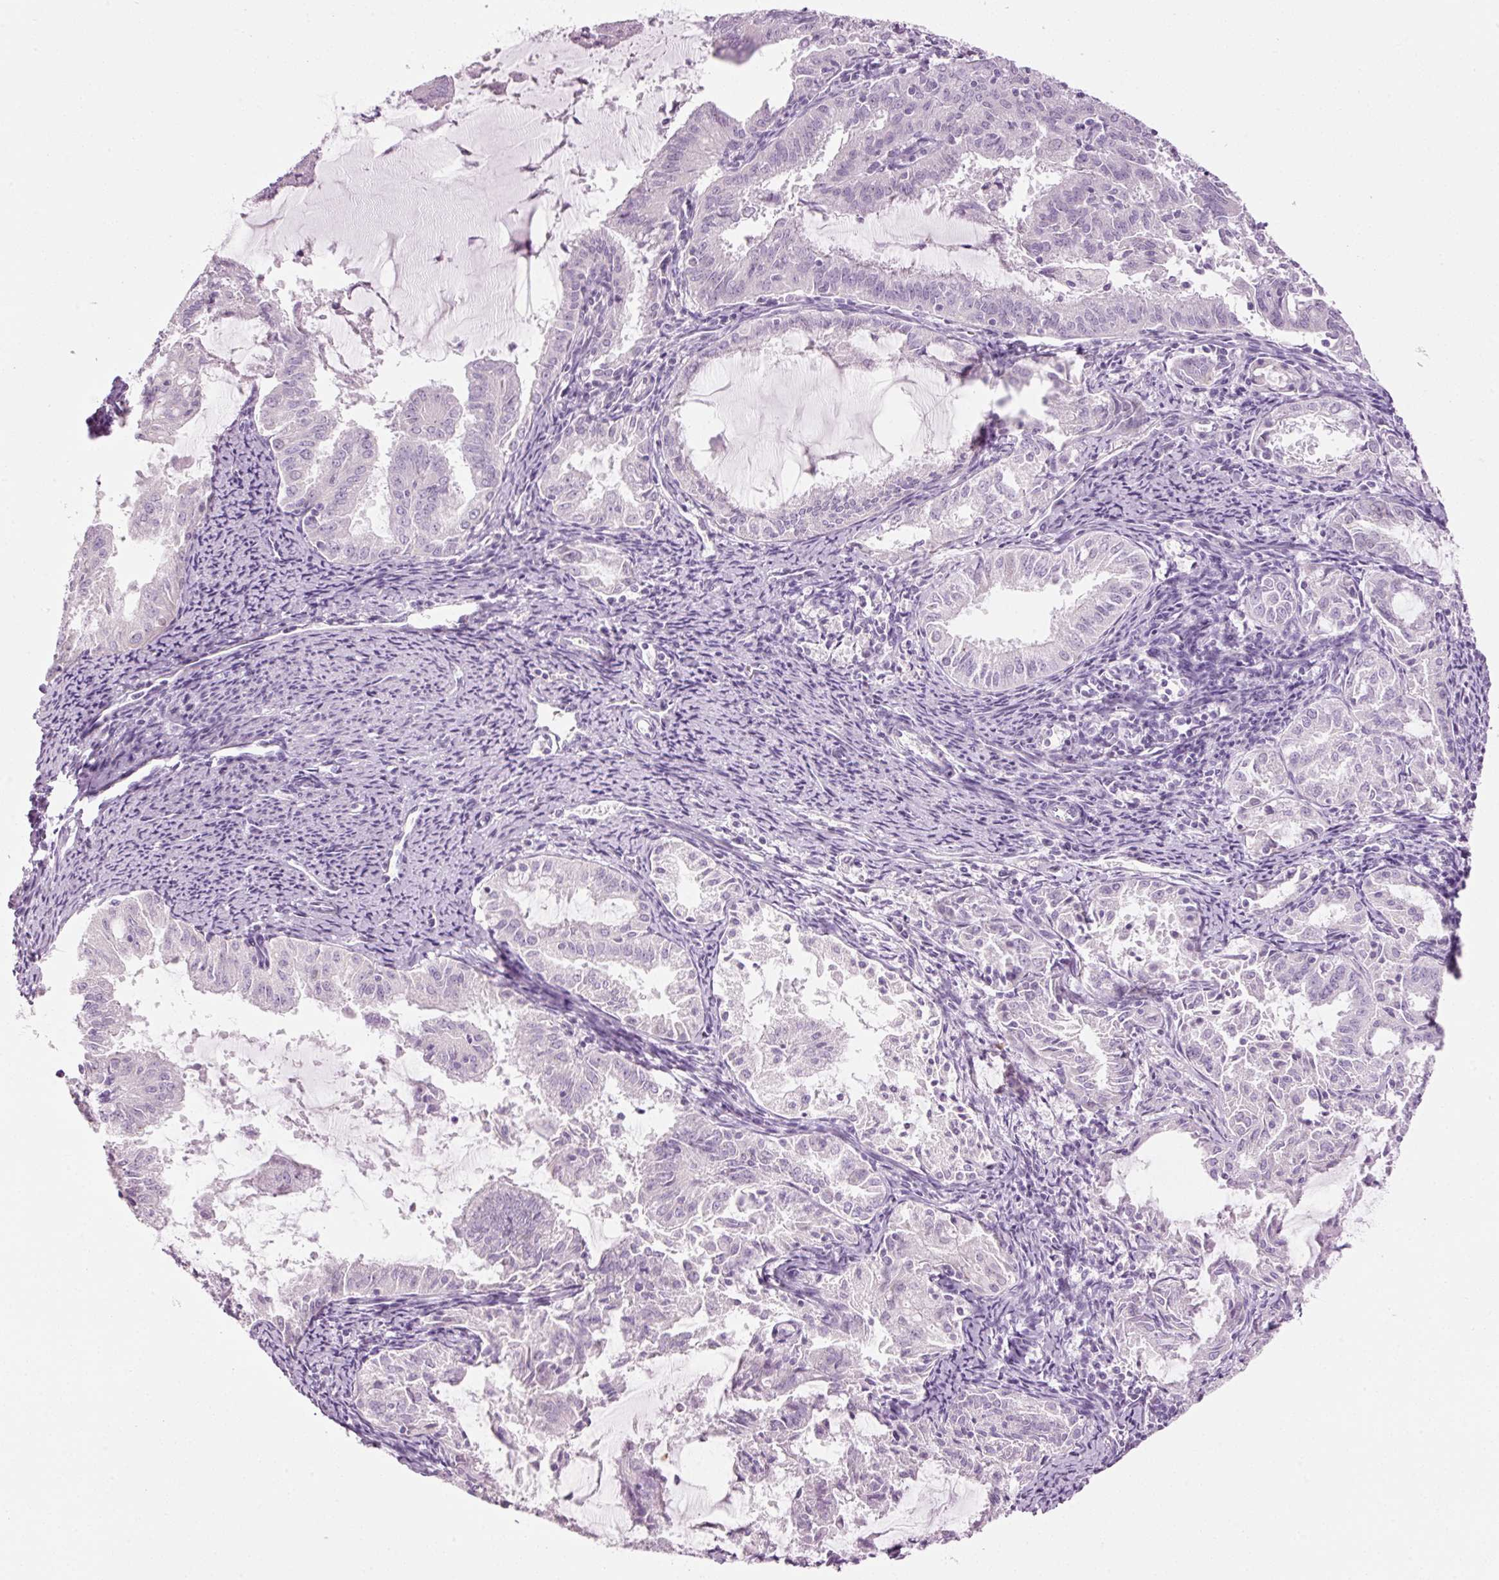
{"staining": {"intensity": "negative", "quantity": "none", "location": "none"}, "tissue": "endometrial cancer", "cell_type": "Tumor cells", "image_type": "cancer", "snomed": [{"axis": "morphology", "description": "Adenocarcinoma, NOS"}, {"axis": "topography", "description": "Endometrium"}], "caption": "This is a photomicrograph of IHC staining of endometrial cancer (adenocarcinoma), which shows no expression in tumor cells. (DAB immunohistochemistry visualized using brightfield microscopy, high magnification).", "gene": "ANKRD20A1", "patient": {"sex": "female", "age": 70}}